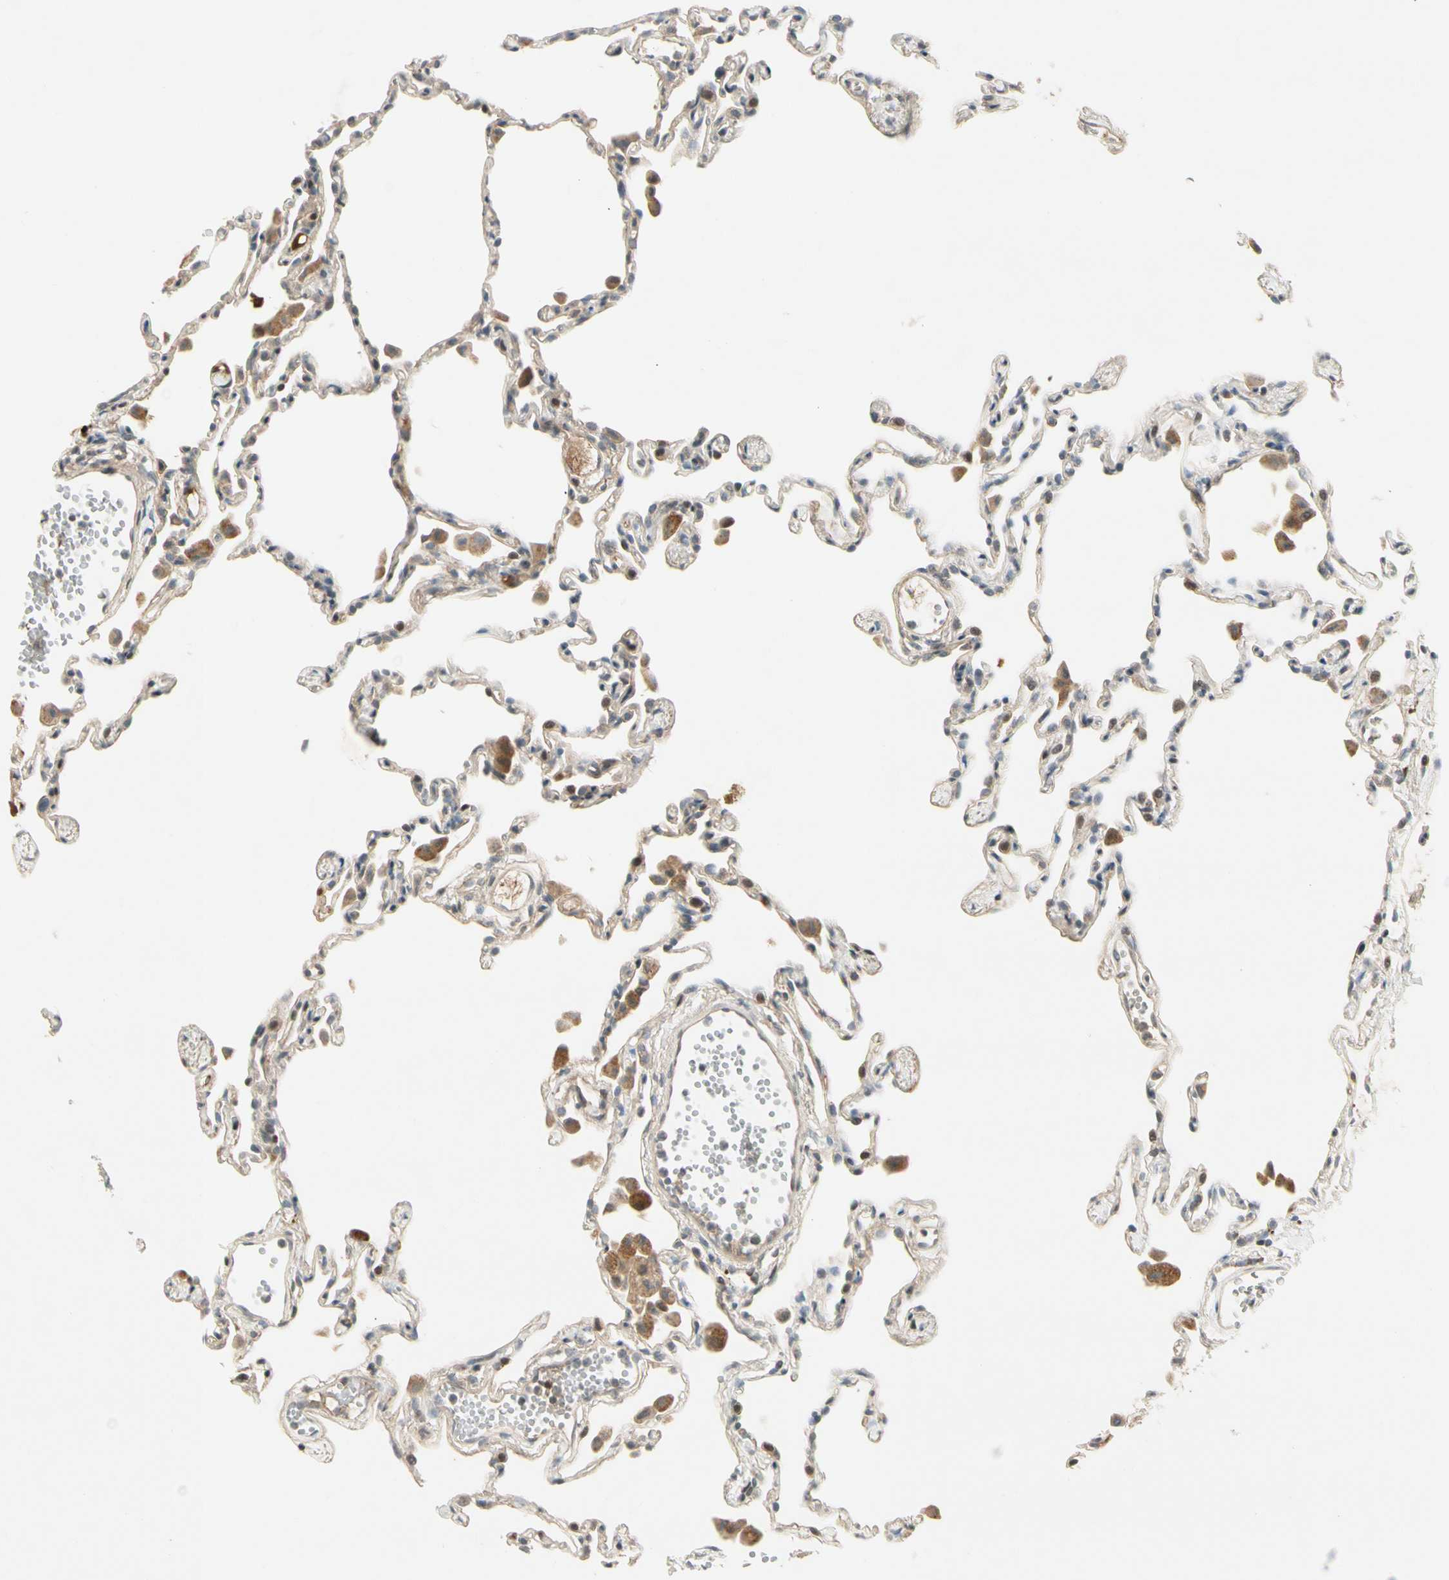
{"staining": {"intensity": "weak", "quantity": "25%-75%", "location": "cytoplasmic/membranous"}, "tissue": "lung", "cell_type": "Alveolar cells", "image_type": "normal", "snomed": [{"axis": "morphology", "description": "Normal tissue, NOS"}, {"axis": "topography", "description": "Lung"}], "caption": "High-magnification brightfield microscopy of benign lung stained with DAB (brown) and counterstained with hematoxylin (blue). alveolar cells exhibit weak cytoplasmic/membranous staining is present in approximately25%-75% of cells.", "gene": "ICAM5", "patient": {"sex": "female", "age": 49}}